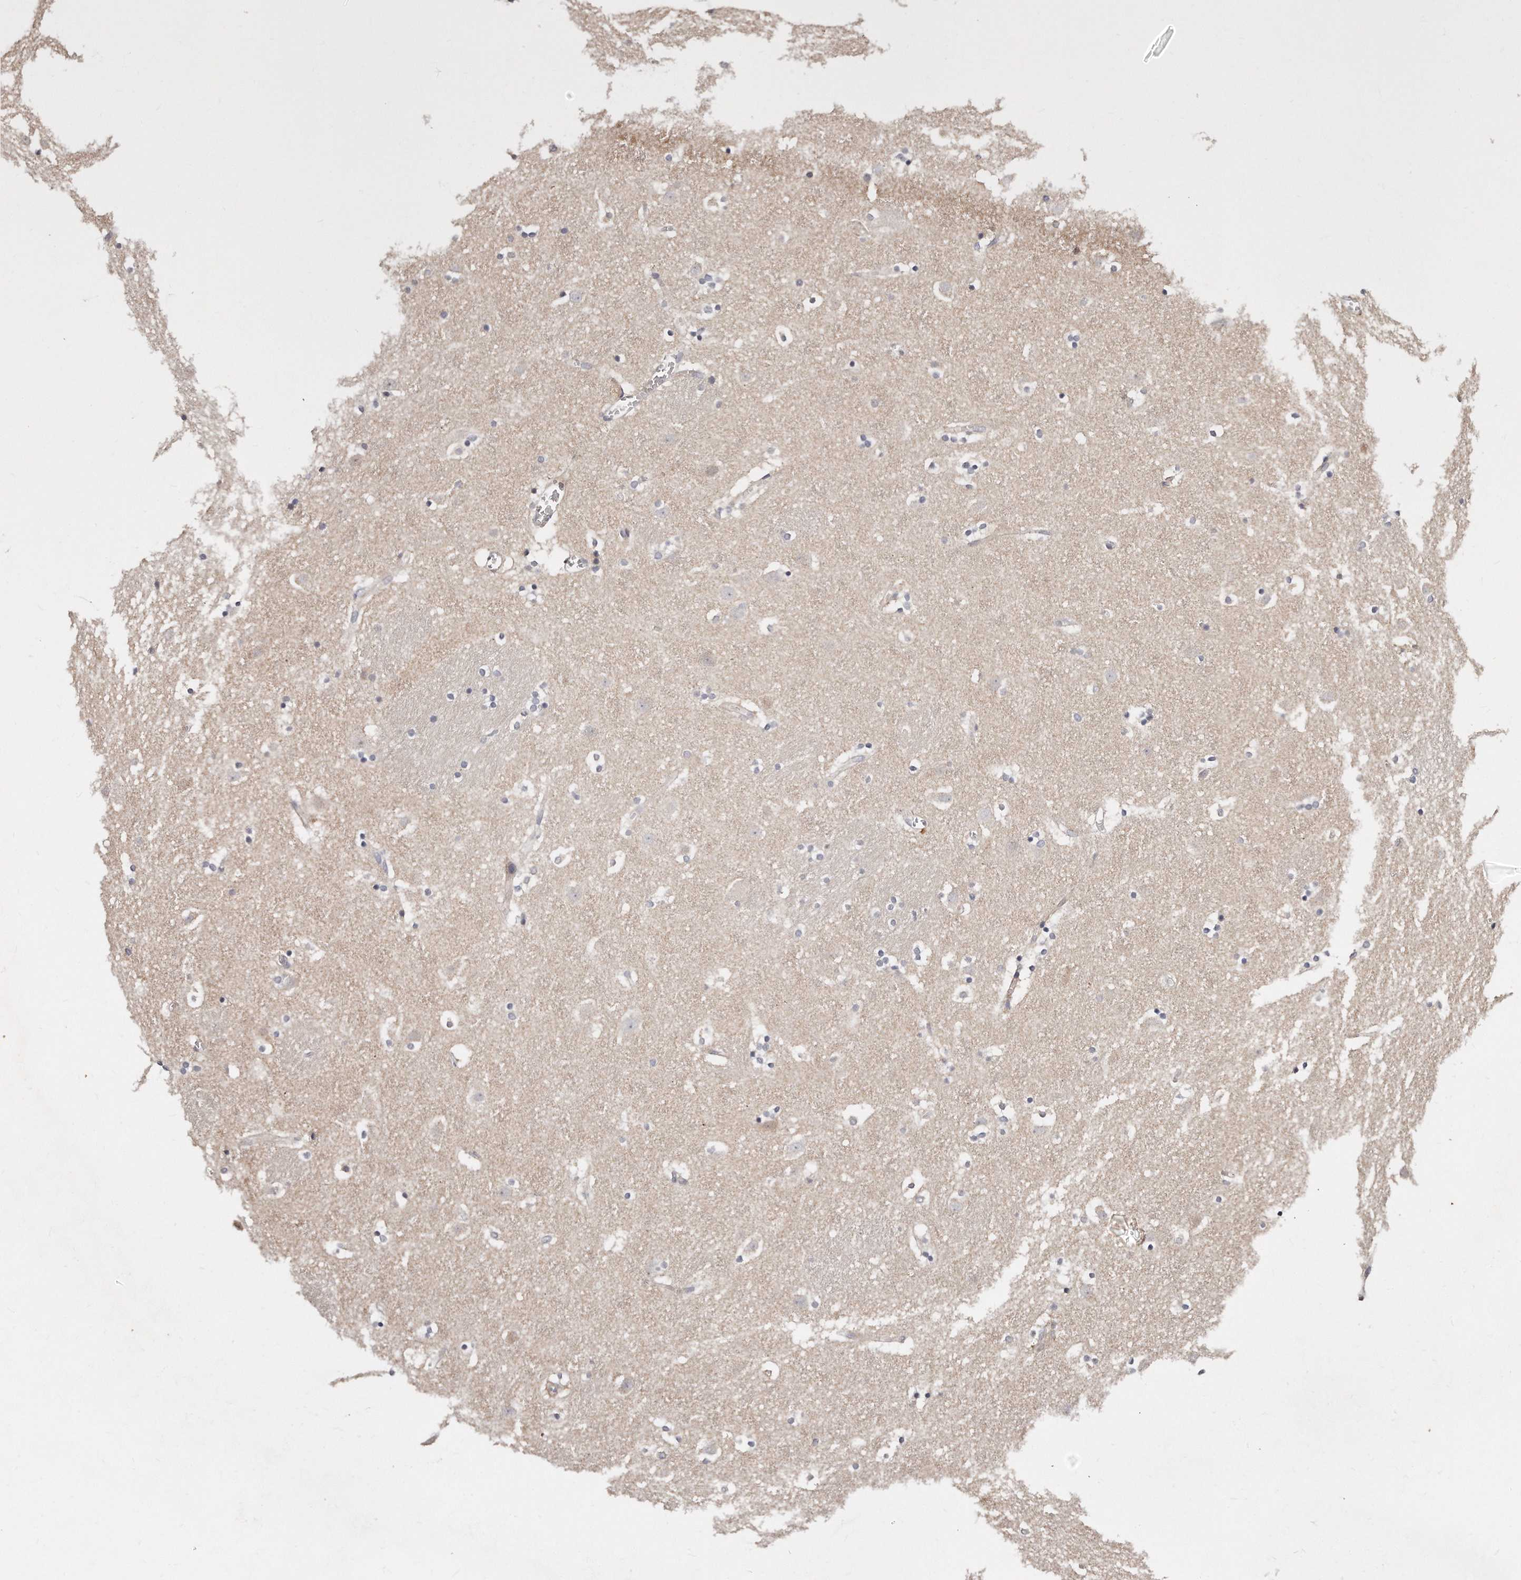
{"staining": {"intensity": "negative", "quantity": "none", "location": "none"}, "tissue": "caudate", "cell_type": "Glial cells", "image_type": "normal", "snomed": [{"axis": "morphology", "description": "Normal tissue, NOS"}, {"axis": "topography", "description": "Lateral ventricle wall"}], "caption": "DAB (3,3'-diaminobenzidine) immunohistochemical staining of normal caudate reveals no significant expression in glial cells.", "gene": "CASZ1", "patient": {"sex": "male", "age": 45}}